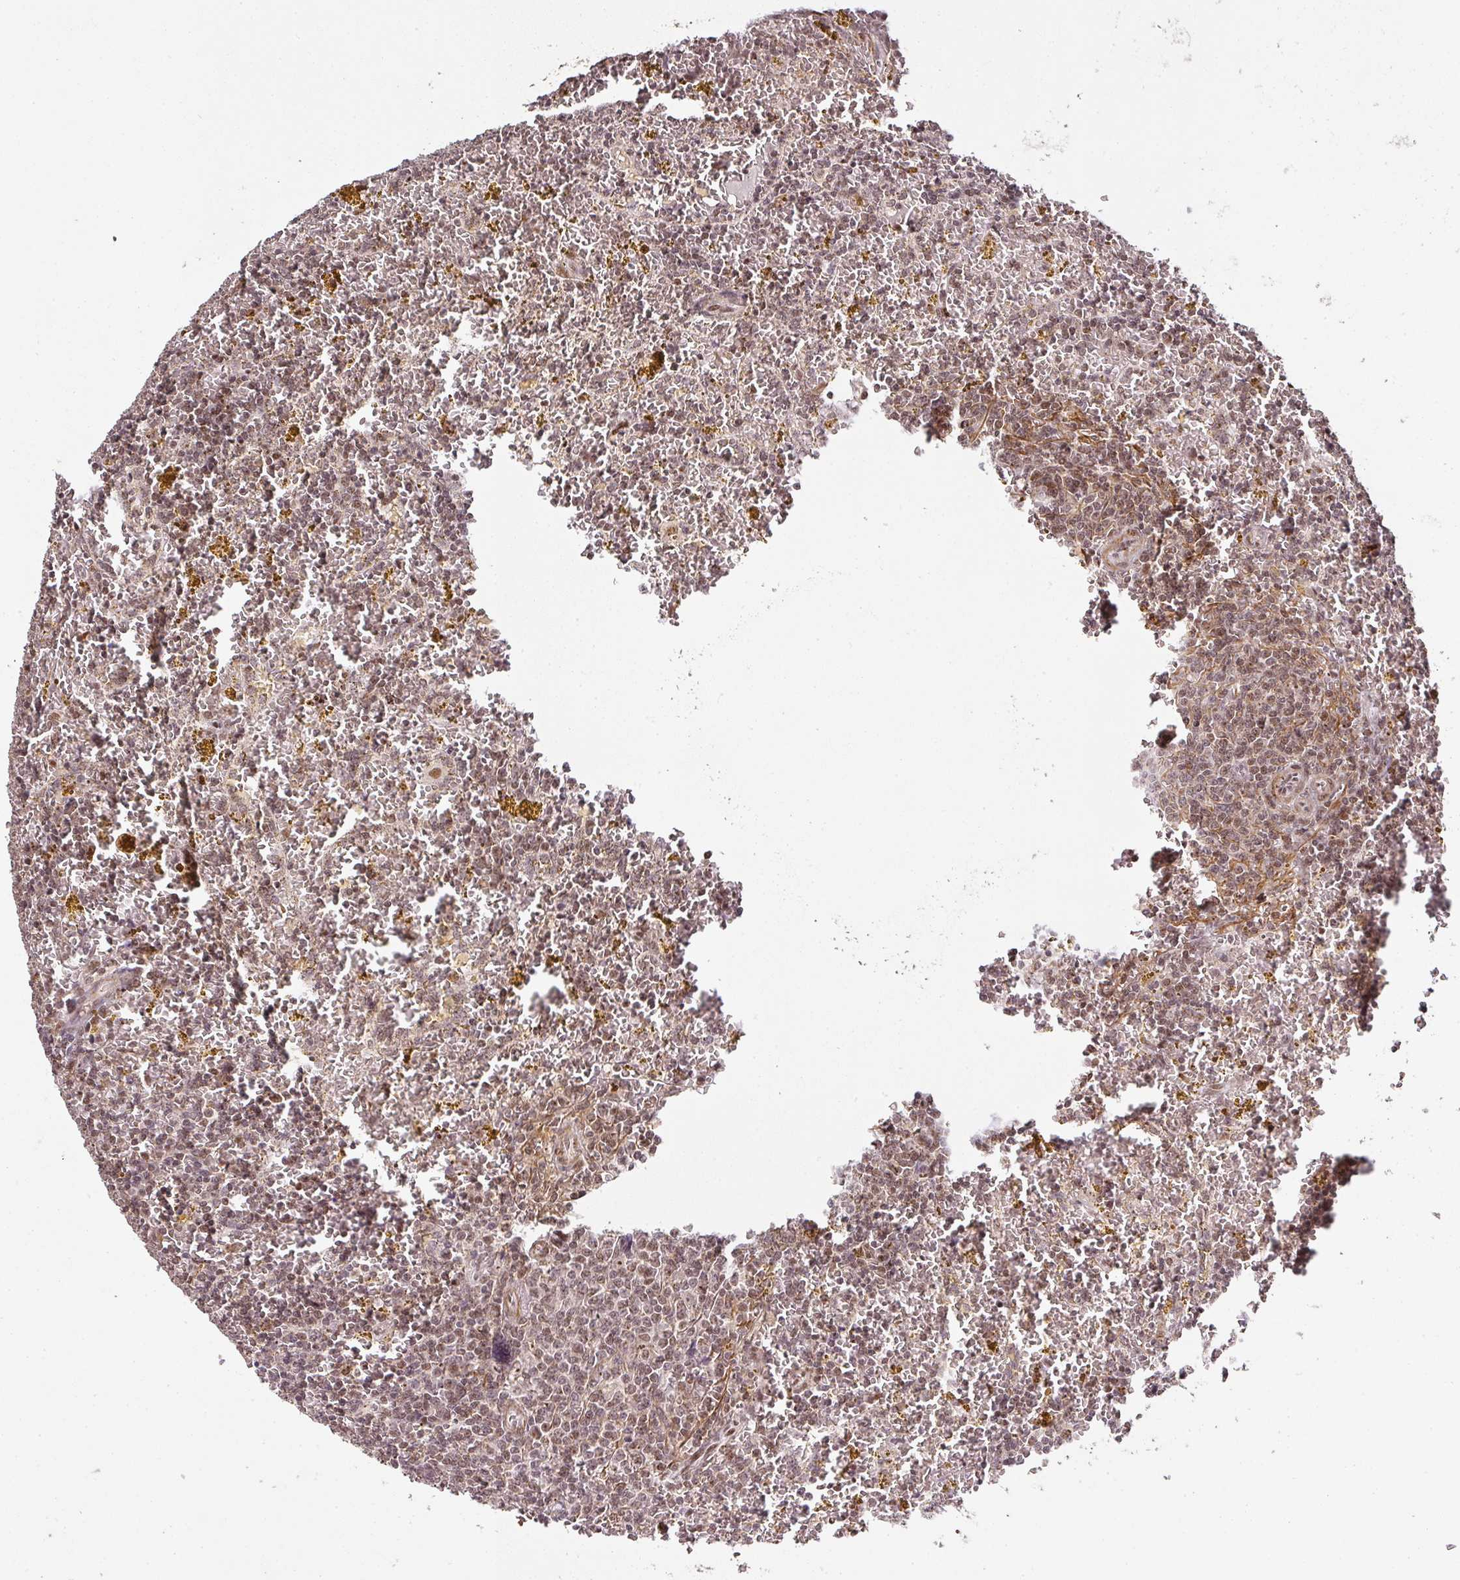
{"staining": {"intensity": "moderate", "quantity": ">75%", "location": "nuclear"}, "tissue": "lymphoma", "cell_type": "Tumor cells", "image_type": "cancer", "snomed": [{"axis": "morphology", "description": "Malignant lymphoma, non-Hodgkin's type, Low grade"}, {"axis": "topography", "description": "Spleen"}, {"axis": "topography", "description": "Lymph node"}], "caption": "Immunohistochemistry (IHC) of human low-grade malignant lymphoma, non-Hodgkin's type shows medium levels of moderate nuclear expression in approximately >75% of tumor cells.", "gene": "GPRIN2", "patient": {"sex": "female", "age": 66}}